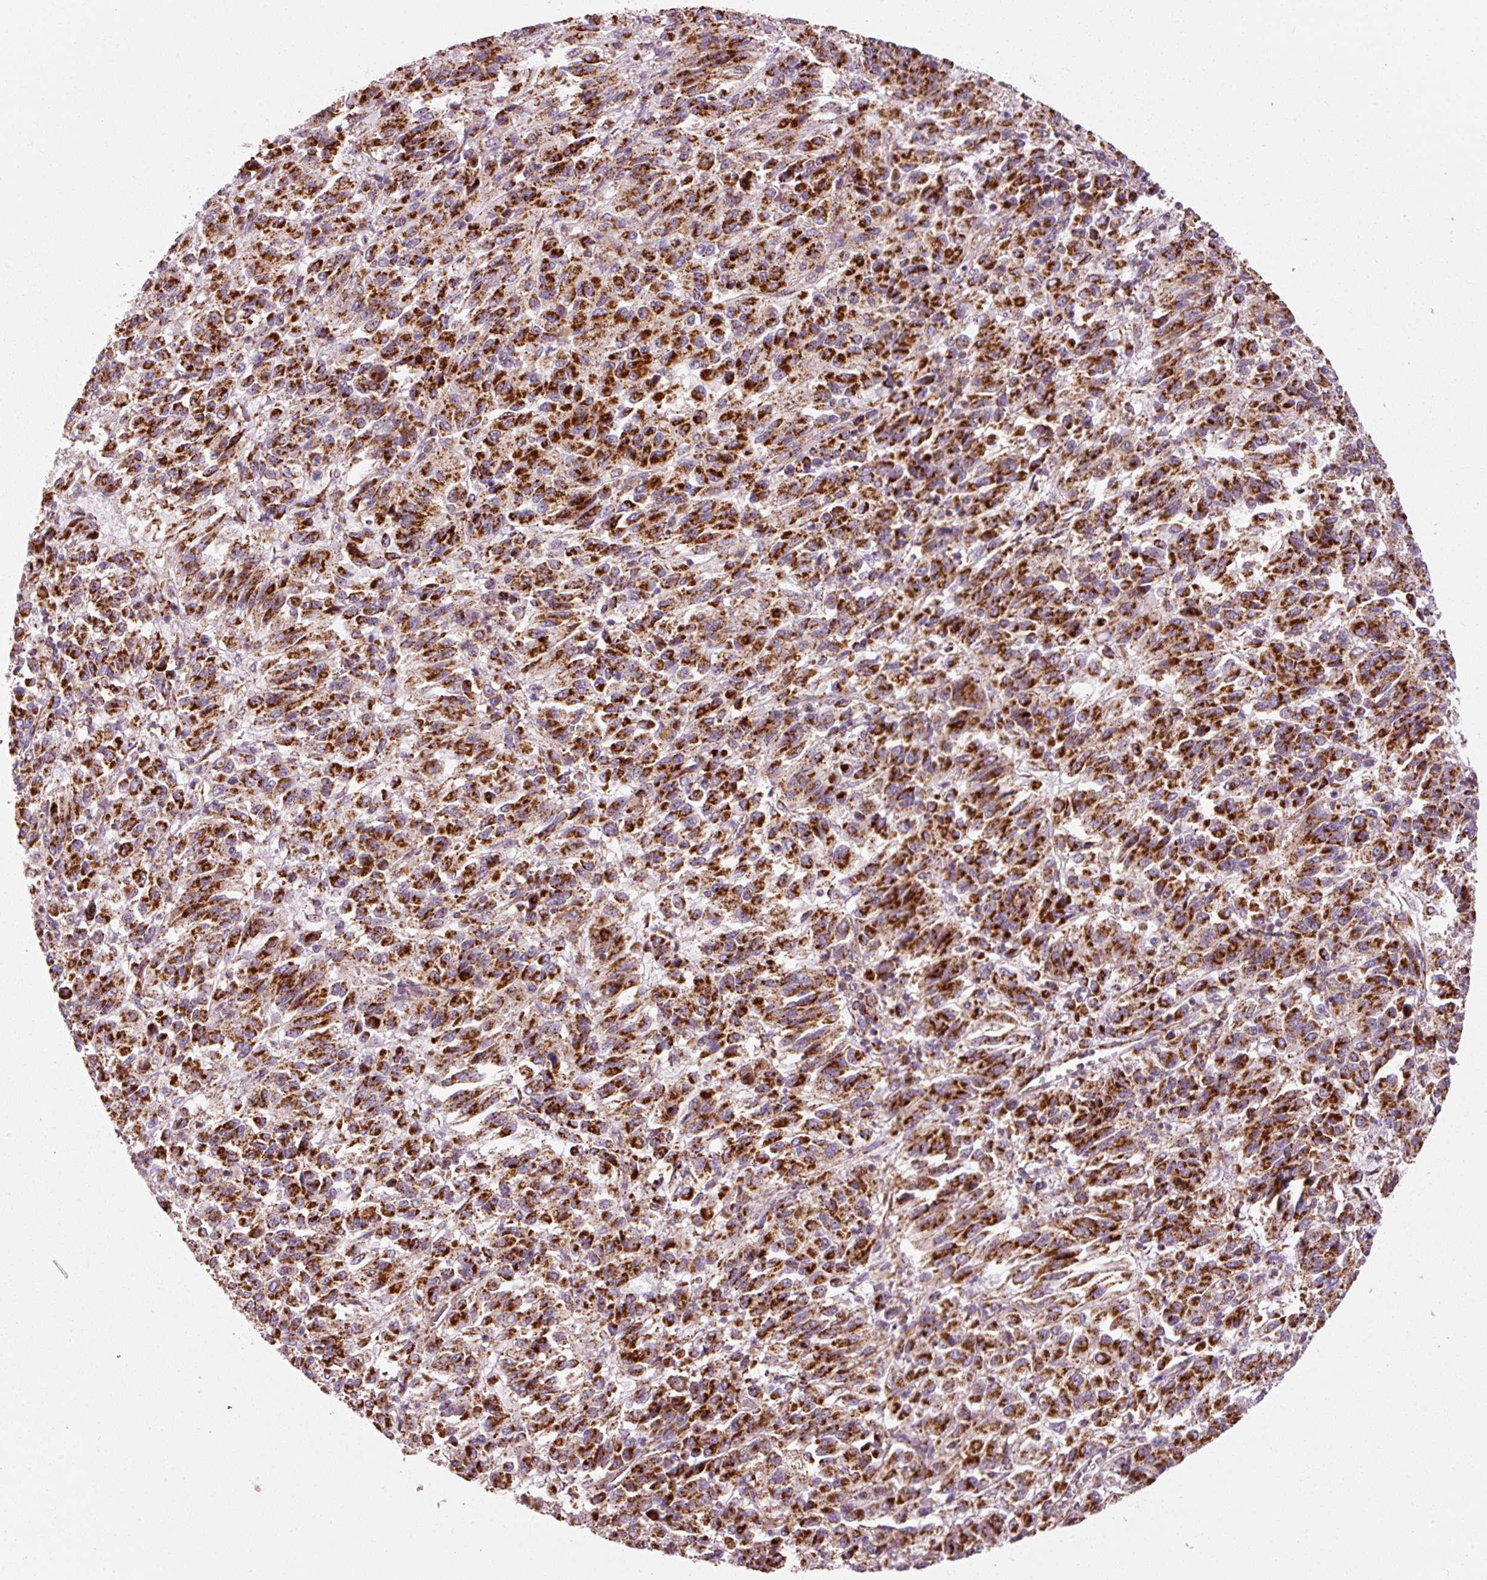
{"staining": {"intensity": "strong", "quantity": ">75%", "location": "cytoplasmic/membranous"}, "tissue": "melanoma", "cell_type": "Tumor cells", "image_type": "cancer", "snomed": [{"axis": "morphology", "description": "Malignant melanoma, Metastatic site"}, {"axis": "topography", "description": "Lung"}], "caption": "This micrograph demonstrates immunohistochemistry staining of human malignant melanoma (metastatic site), with high strong cytoplasmic/membranous positivity in about >75% of tumor cells.", "gene": "NDUFB4", "patient": {"sex": "male", "age": 64}}